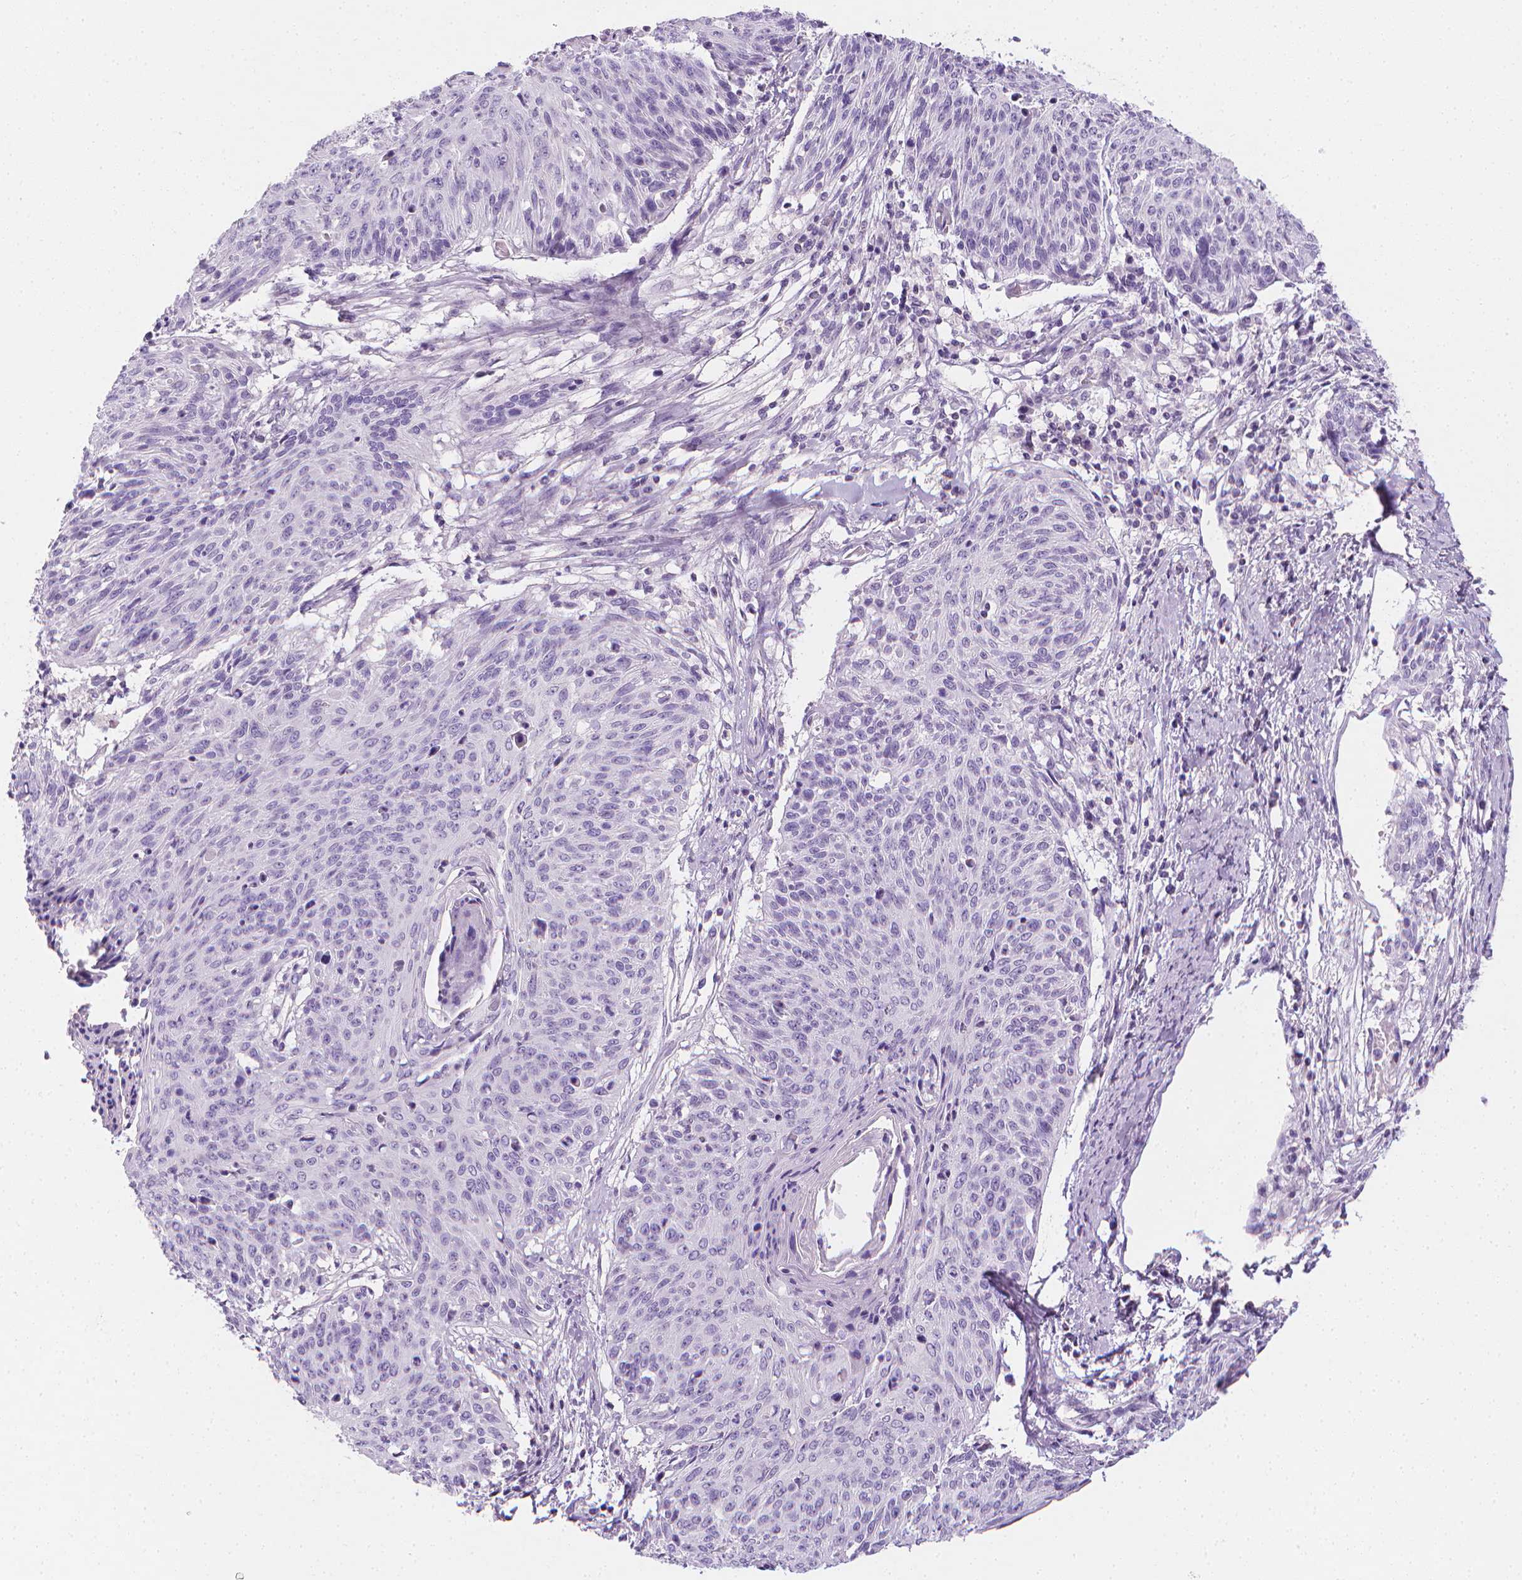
{"staining": {"intensity": "negative", "quantity": "none", "location": "none"}, "tissue": "cervical cancer", "cell_type": "Tumor cells", "image_type": "cancer", "snomed": [{"axis": "morphology", "description": "Squamous cell carcinoma, NOS"}, {"axis": "topography", "description": "Cervix"}], "caption": "Histopathology image shows no significant protein positivity in tumor cells of squamous cell carcinoma (cervical). (Stains: DAB (3,3'-diaminobenzidine) immunohistochemistry (IHC) with hematoxylin counter stain, Microscopy: brightfield microscopy at high magnification).", "gene": "DCAF8L1", "patient": {"sex": "female", "age": 45}}